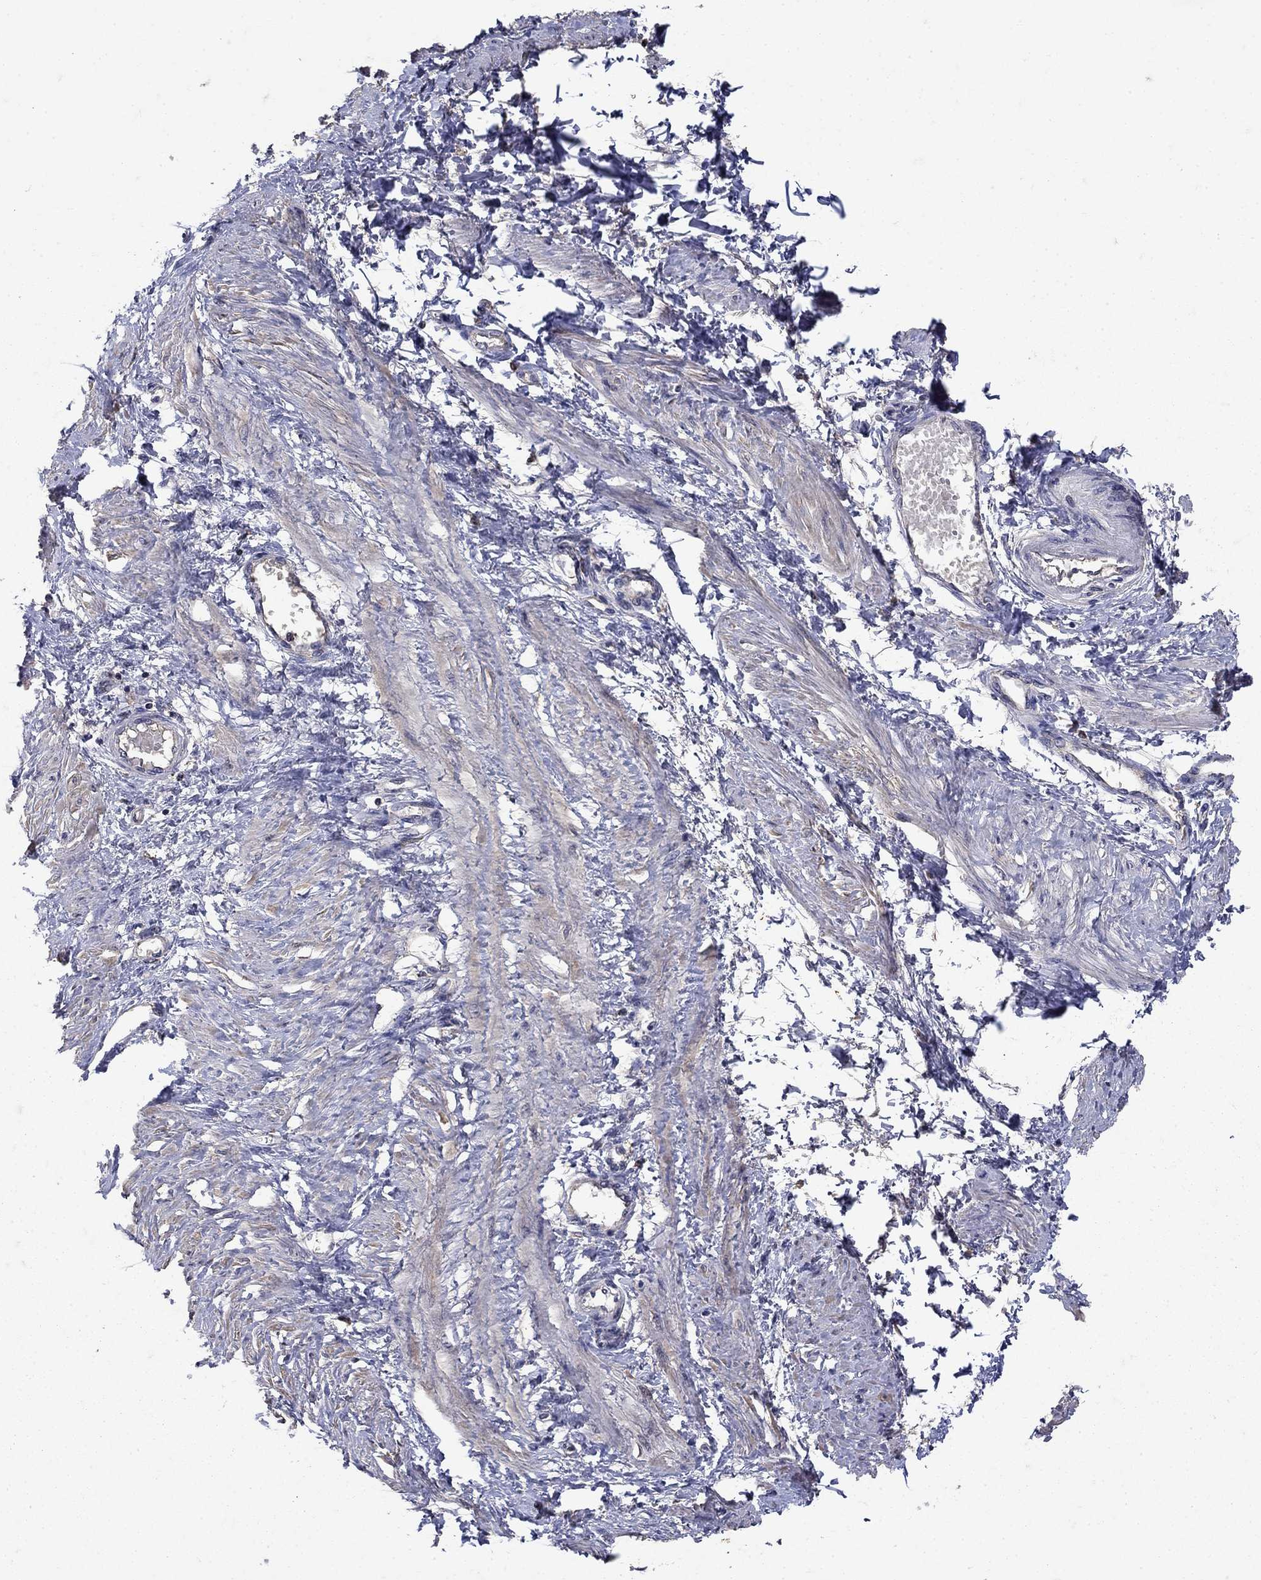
{"staining": {"intensity": "negative", "quantity": "none", "location": "none"}, "tissue": "smooth muscle", "cell_type": "Smooth muscle cells", "image_type": "normal", "snomed": [{"axis": "morphology", "description": "Normal tissue, NOS"}, {"axis": "topography", "description": "Smooth muscle"}, {"axis": "topography", "description": "Uterus"}], "caption": "Smooth muscle cells are negative for protein expression in benign human smooth muscle. (DAB (3,3'-diaminobenzidine) IHC, high magnification).", "gene": "NPC2", "patient": {"sex": "female", "age": 39}}